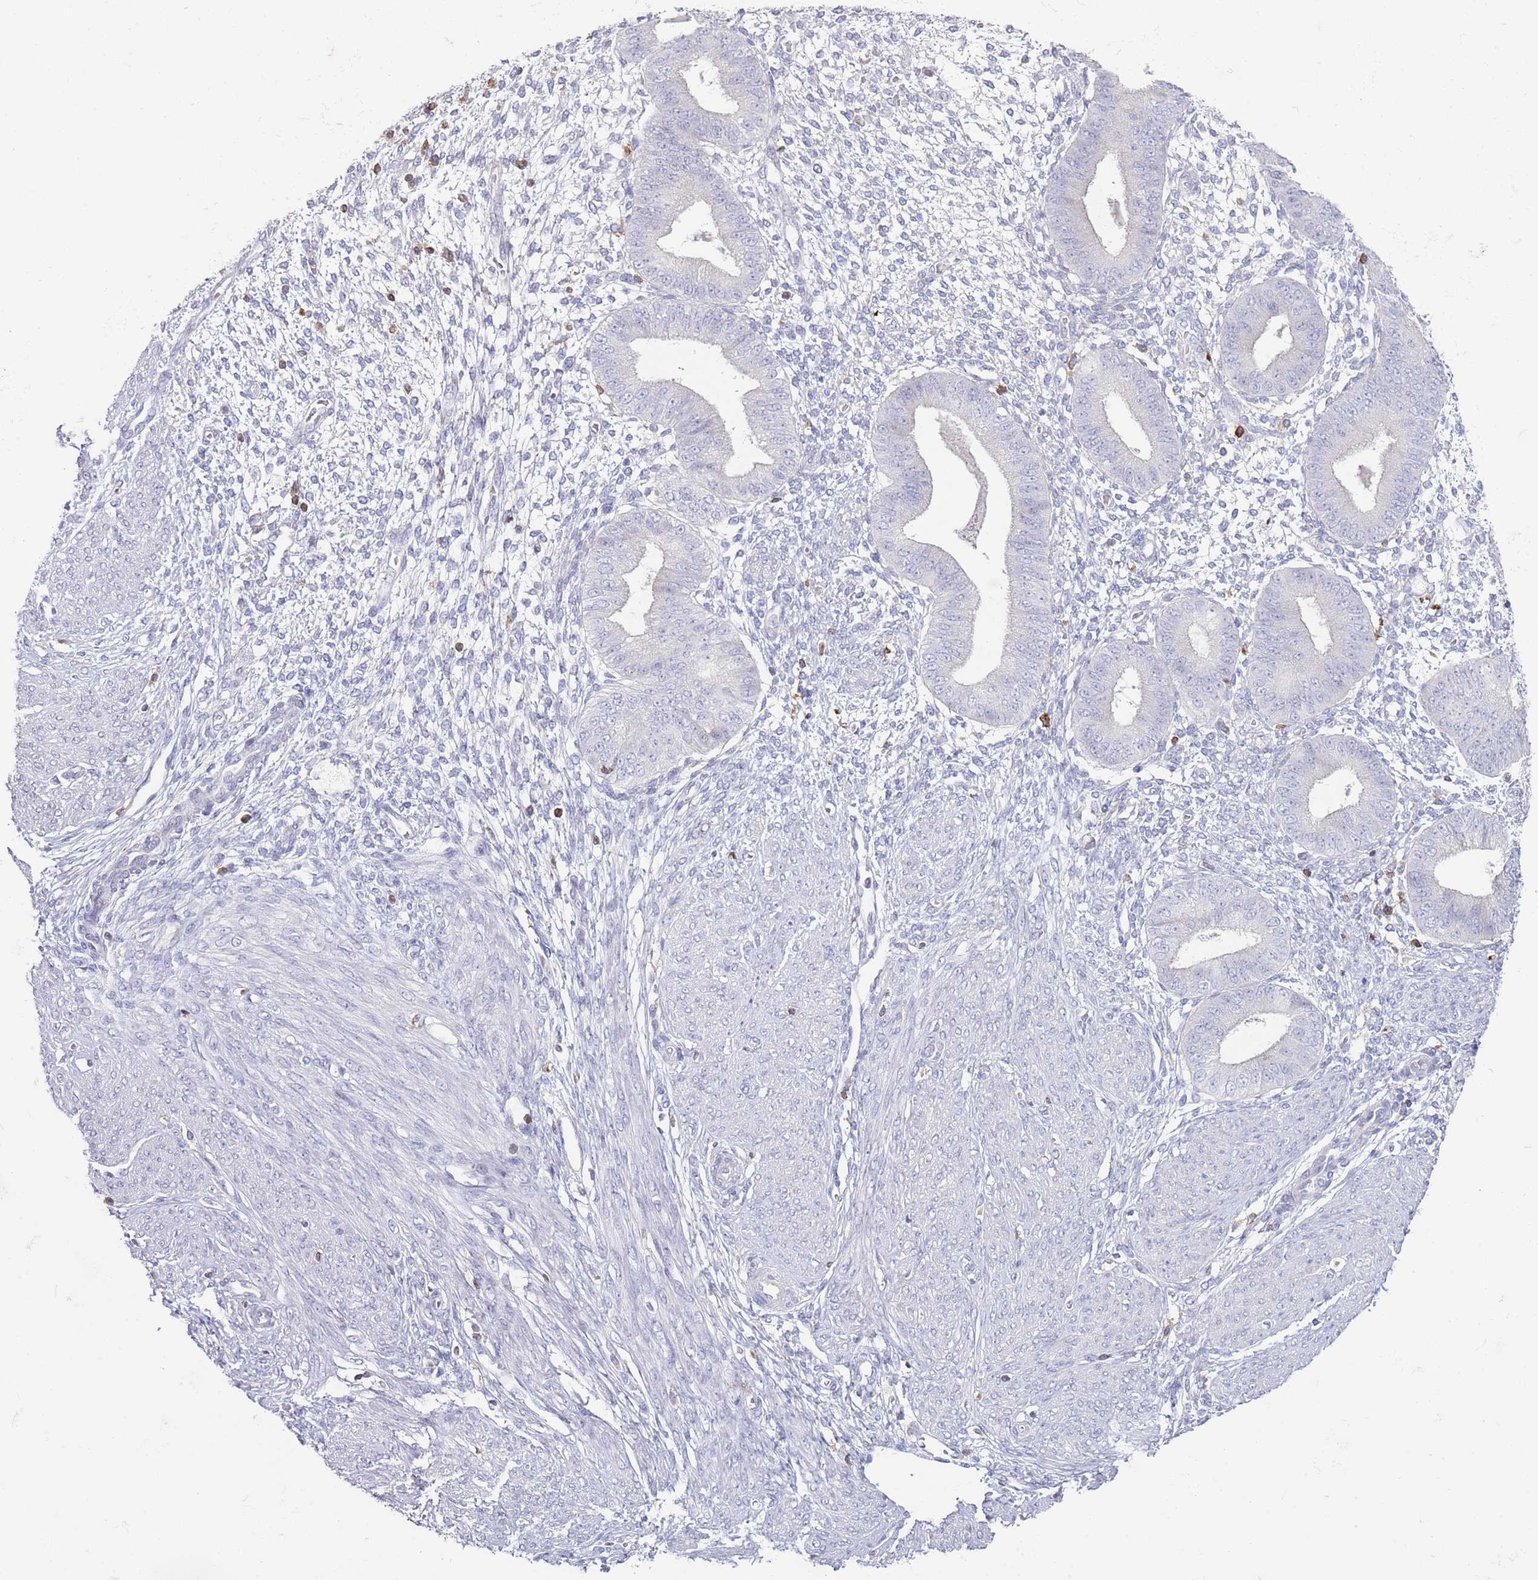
{"staining": {"intensity": "negative", "quantity": "none", "location": "none"}, "tissue": "endometrium", "cell_type": "Cells in endometrial stroma", "image_type": "normal", "snomed": [{"axis": "morphology", "description": "Normal tissue, NOS"}, {"axis": "topography", "description": "Endometrium"}], "caption": "A high-resolution histopathology image shows IHC staining of normal endometrium, which reveals no significant staining in cells in endometrial stroma.", "gene": "LPXN", "patient": {"sex": "female", "age": 49}}